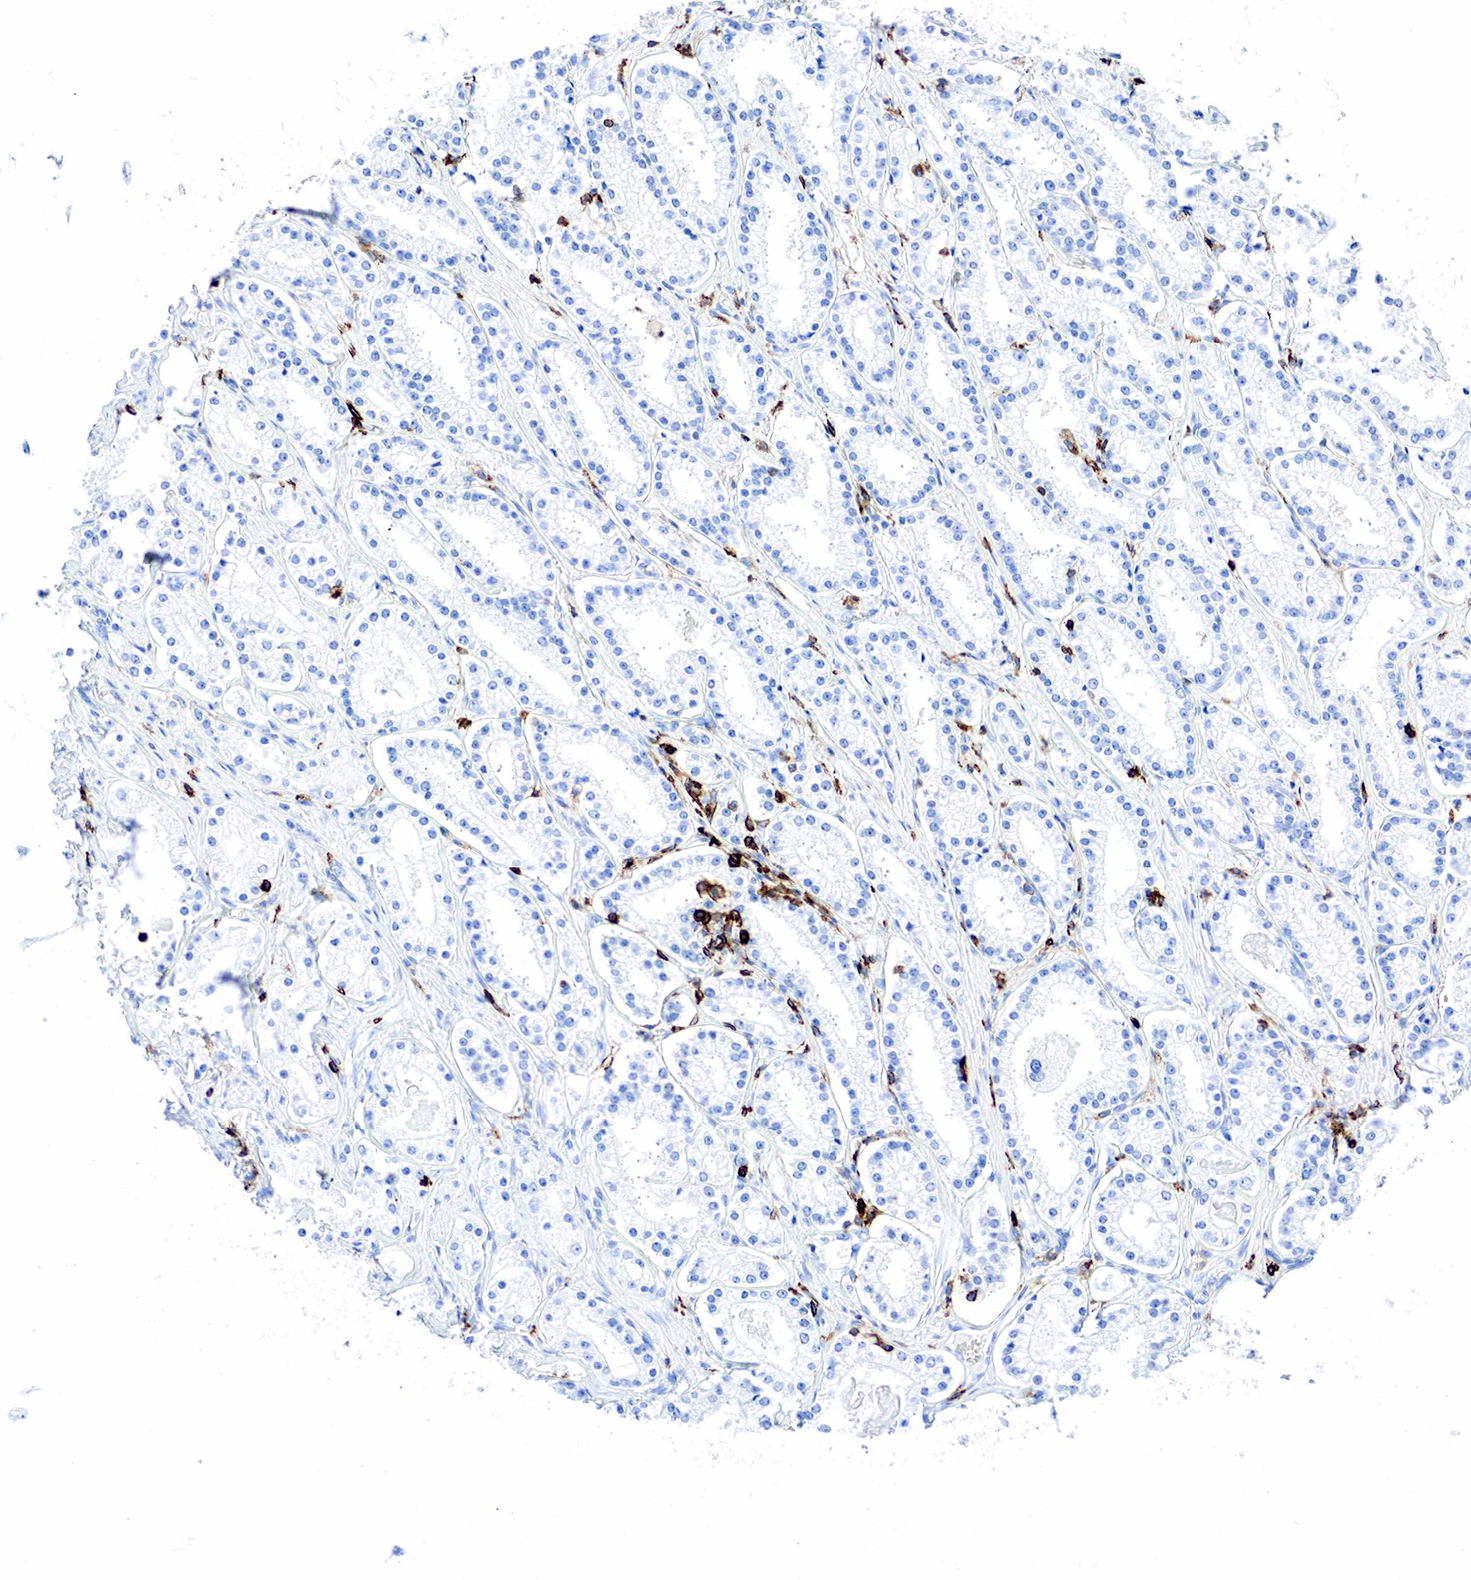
{"staining": {"intensity": "negative", "quantity": "none", "location": "none"}, "tissue": "prostate cancer", "cell_type": "Tumor cells", "image_type": "cancer", "snomed": [{"axis": "morphology", "description": "Adenocarcinoma, Medium grade"}, {"axis": "topography", "description": "Prostate"}], "caption": "The image displays no staining of tumor cells in adenocarcinoma (medium-grade) (prostate).", "gene": "PTPRC", "patient": {"sex": "male", "age": 73}}